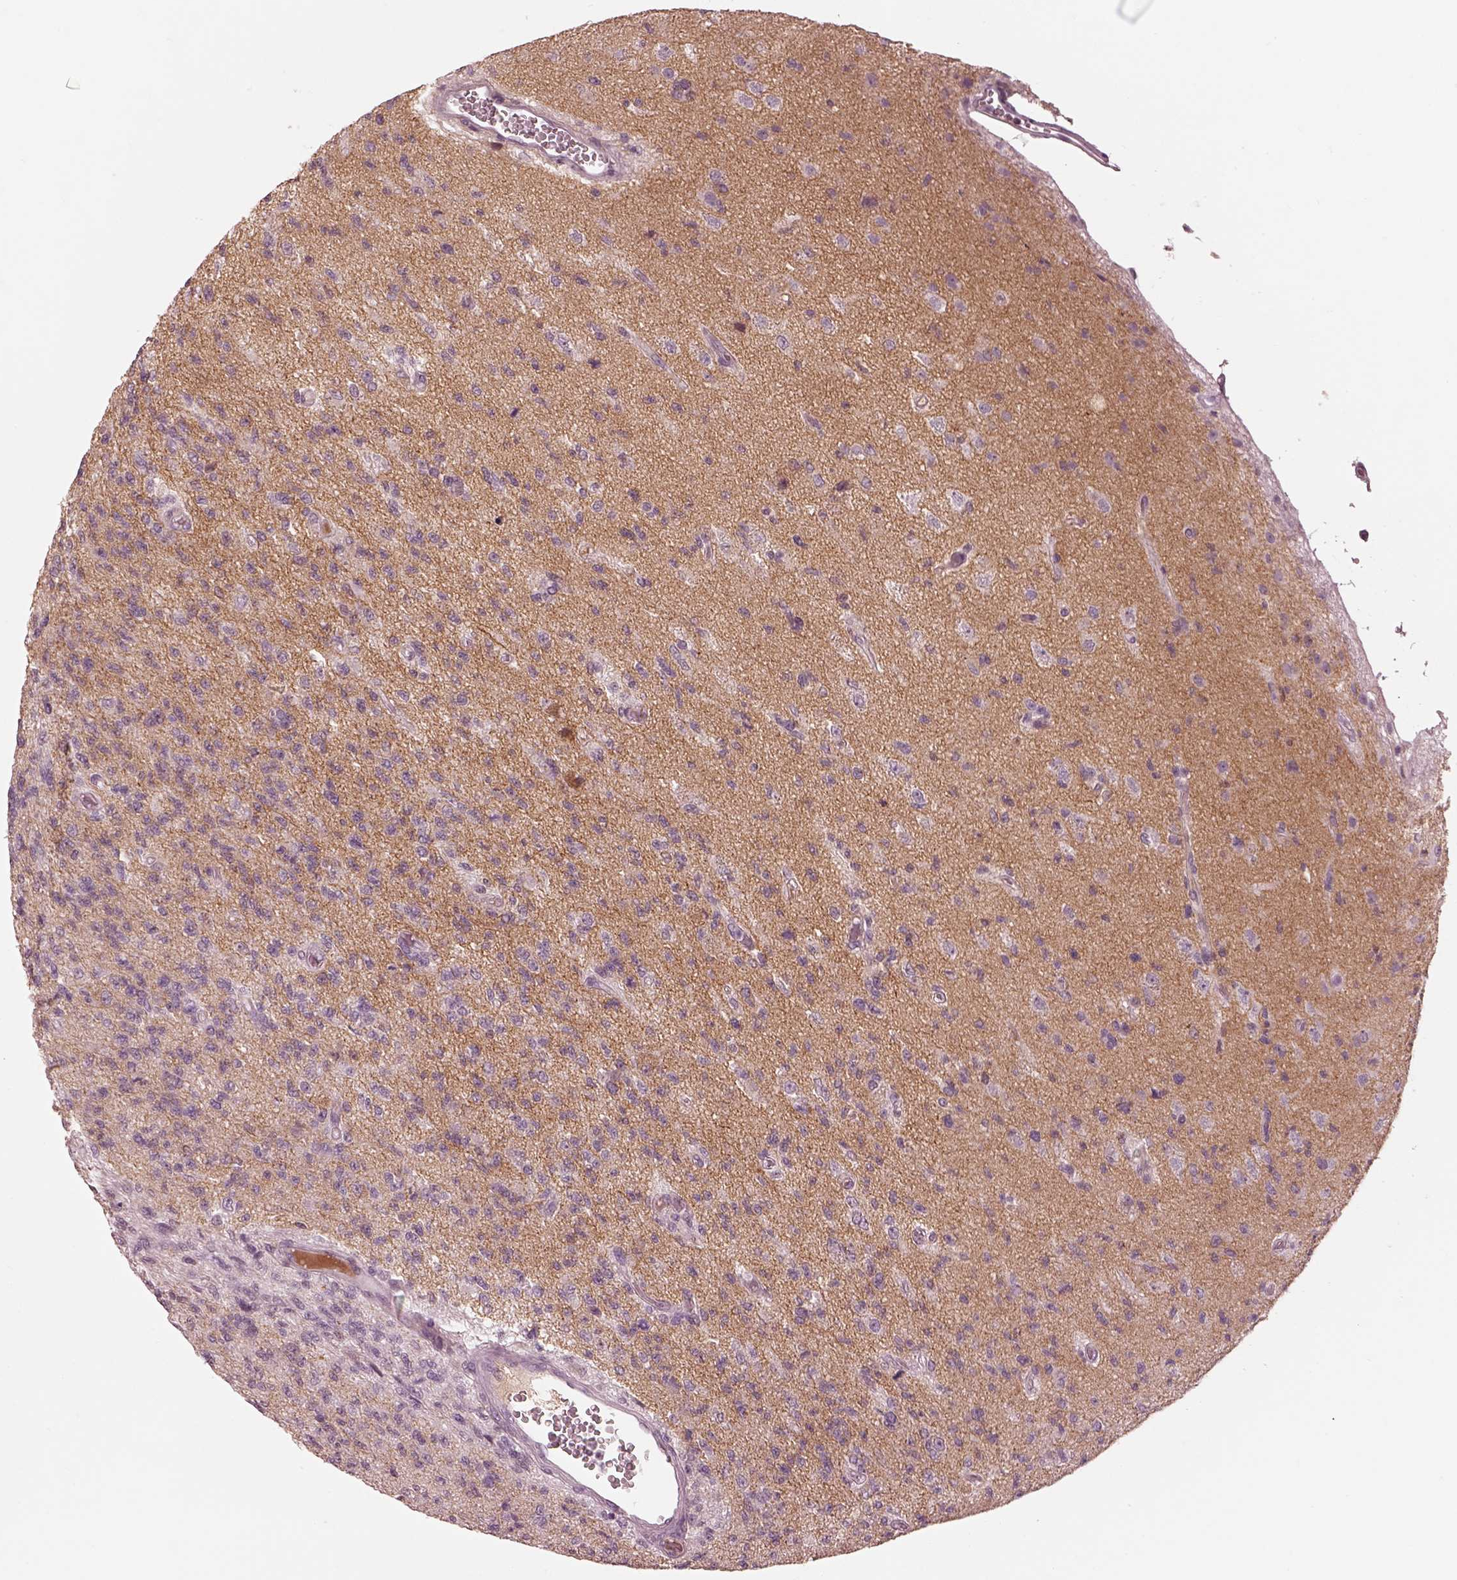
{"staining": {"intensity": "negative", "quantity": "none", "location": "none"}, "tissue": "glioma", "cell_type": "Tumor cells", "image_type": "cancer", "snomed": [{"axis": "morphology", "description": "Glioma, malignant, High grade"}, {"axis": "topography", "description": "Brain"}], "caption": "The micrograph demonstrates no staining of tumor cells in glioma. (DAB (3,3'-diaminobenzidine) immunohistochemistry, high magnification).", "gene": "KCNA2", "patient": {"sex": "male", "age": 56}}